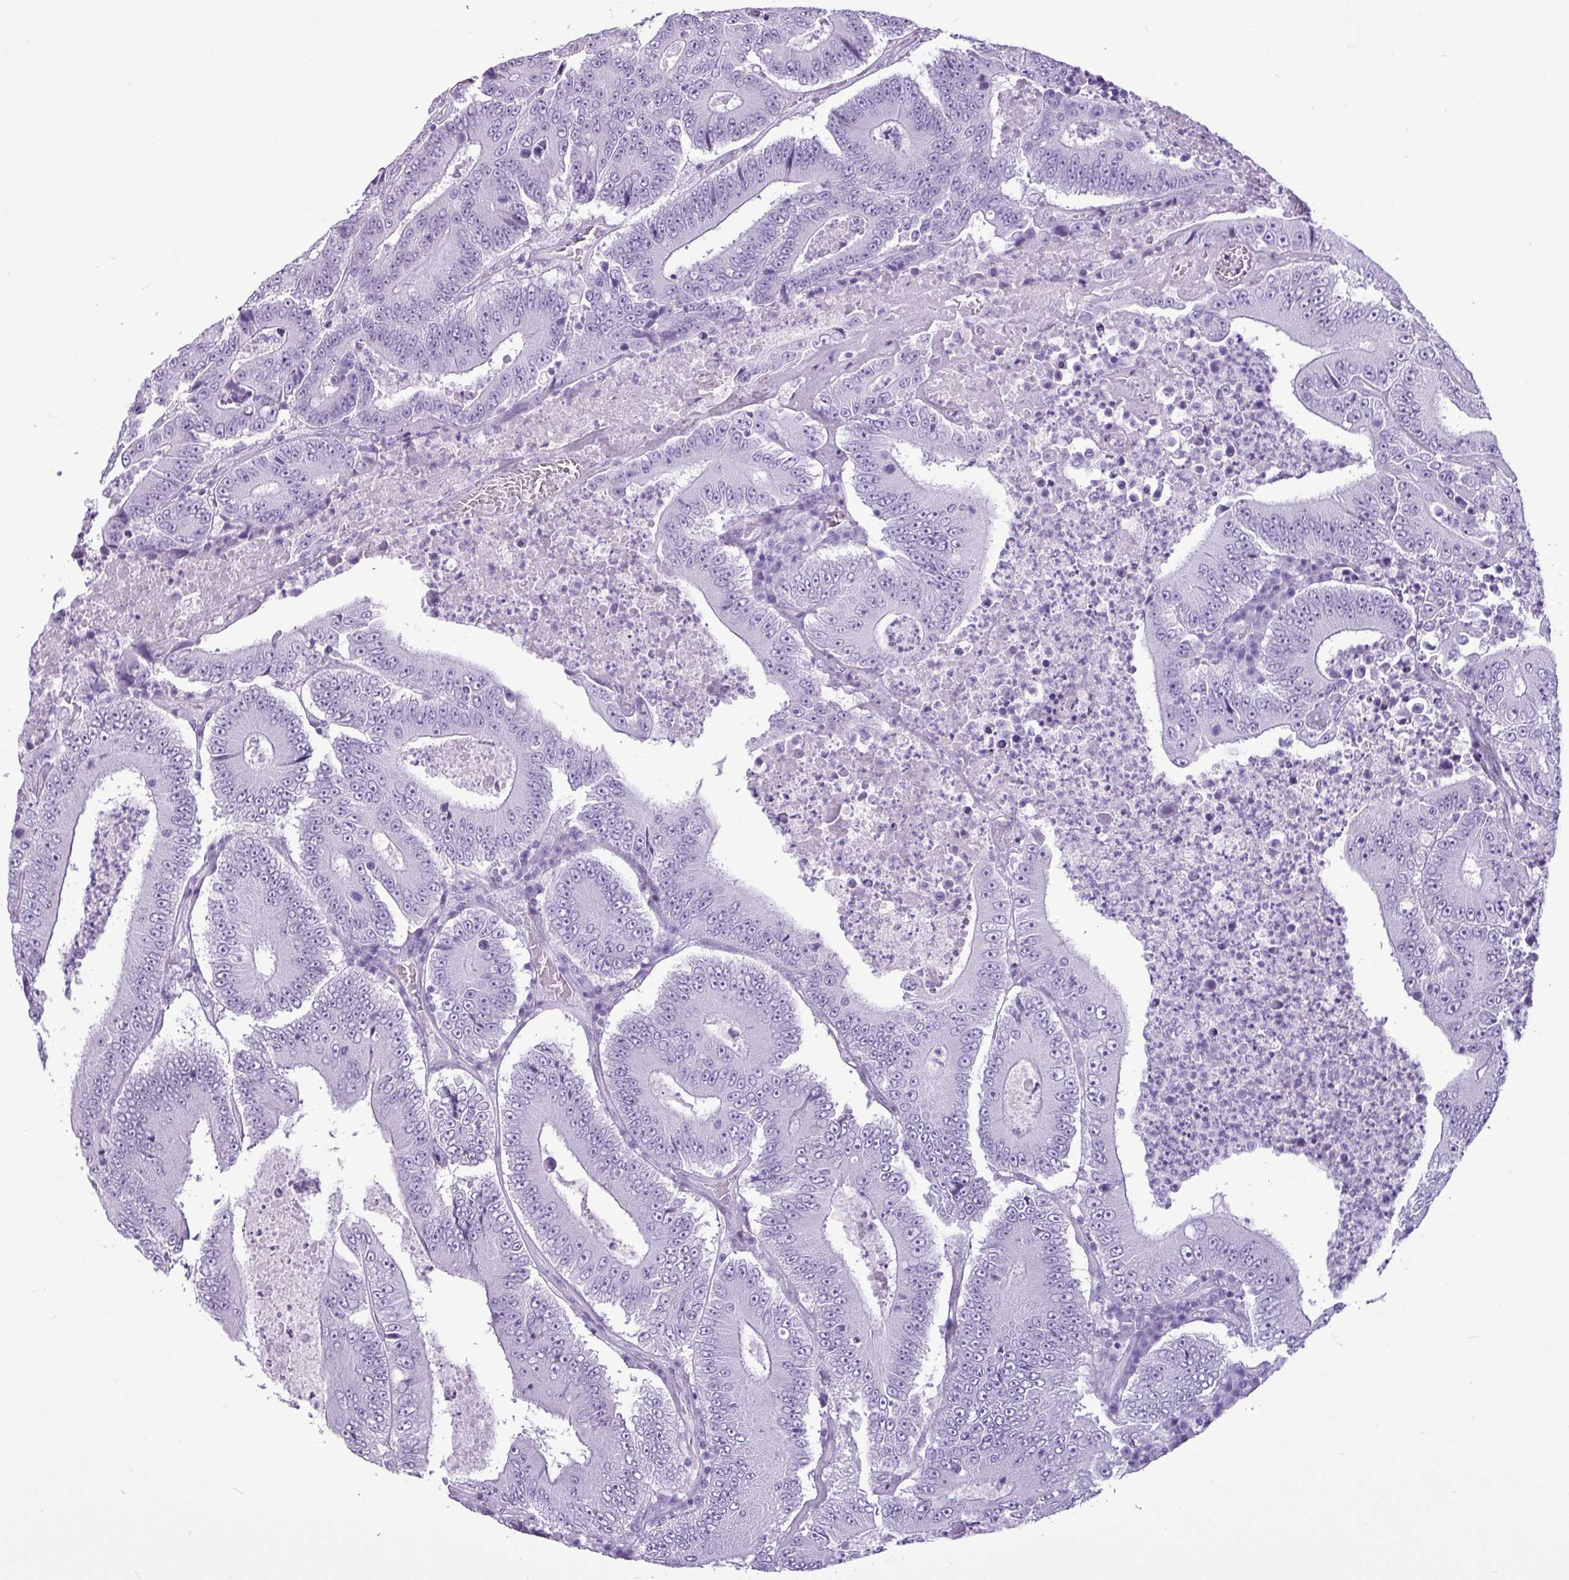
{"staining": {"intensity": "negative", "quantity": "none", "location": "none"}, "tissue": "colorectal cancer", "cell_type": "Tumor cells", "image_type": "cancer", "snomed": [{"axis": "morphology", "description": "Adenocarcinoma, NOS"}, {"axis": "topography", "description": "Colon"}], "caption": "IHC histopathology image of human colorectal cancer (adenocarcinoma) stained for a protein (brown), which displays no positivity in tumor cells.", "gene": "AMY1B", "patient": {"sex": "male", "age": 83}}